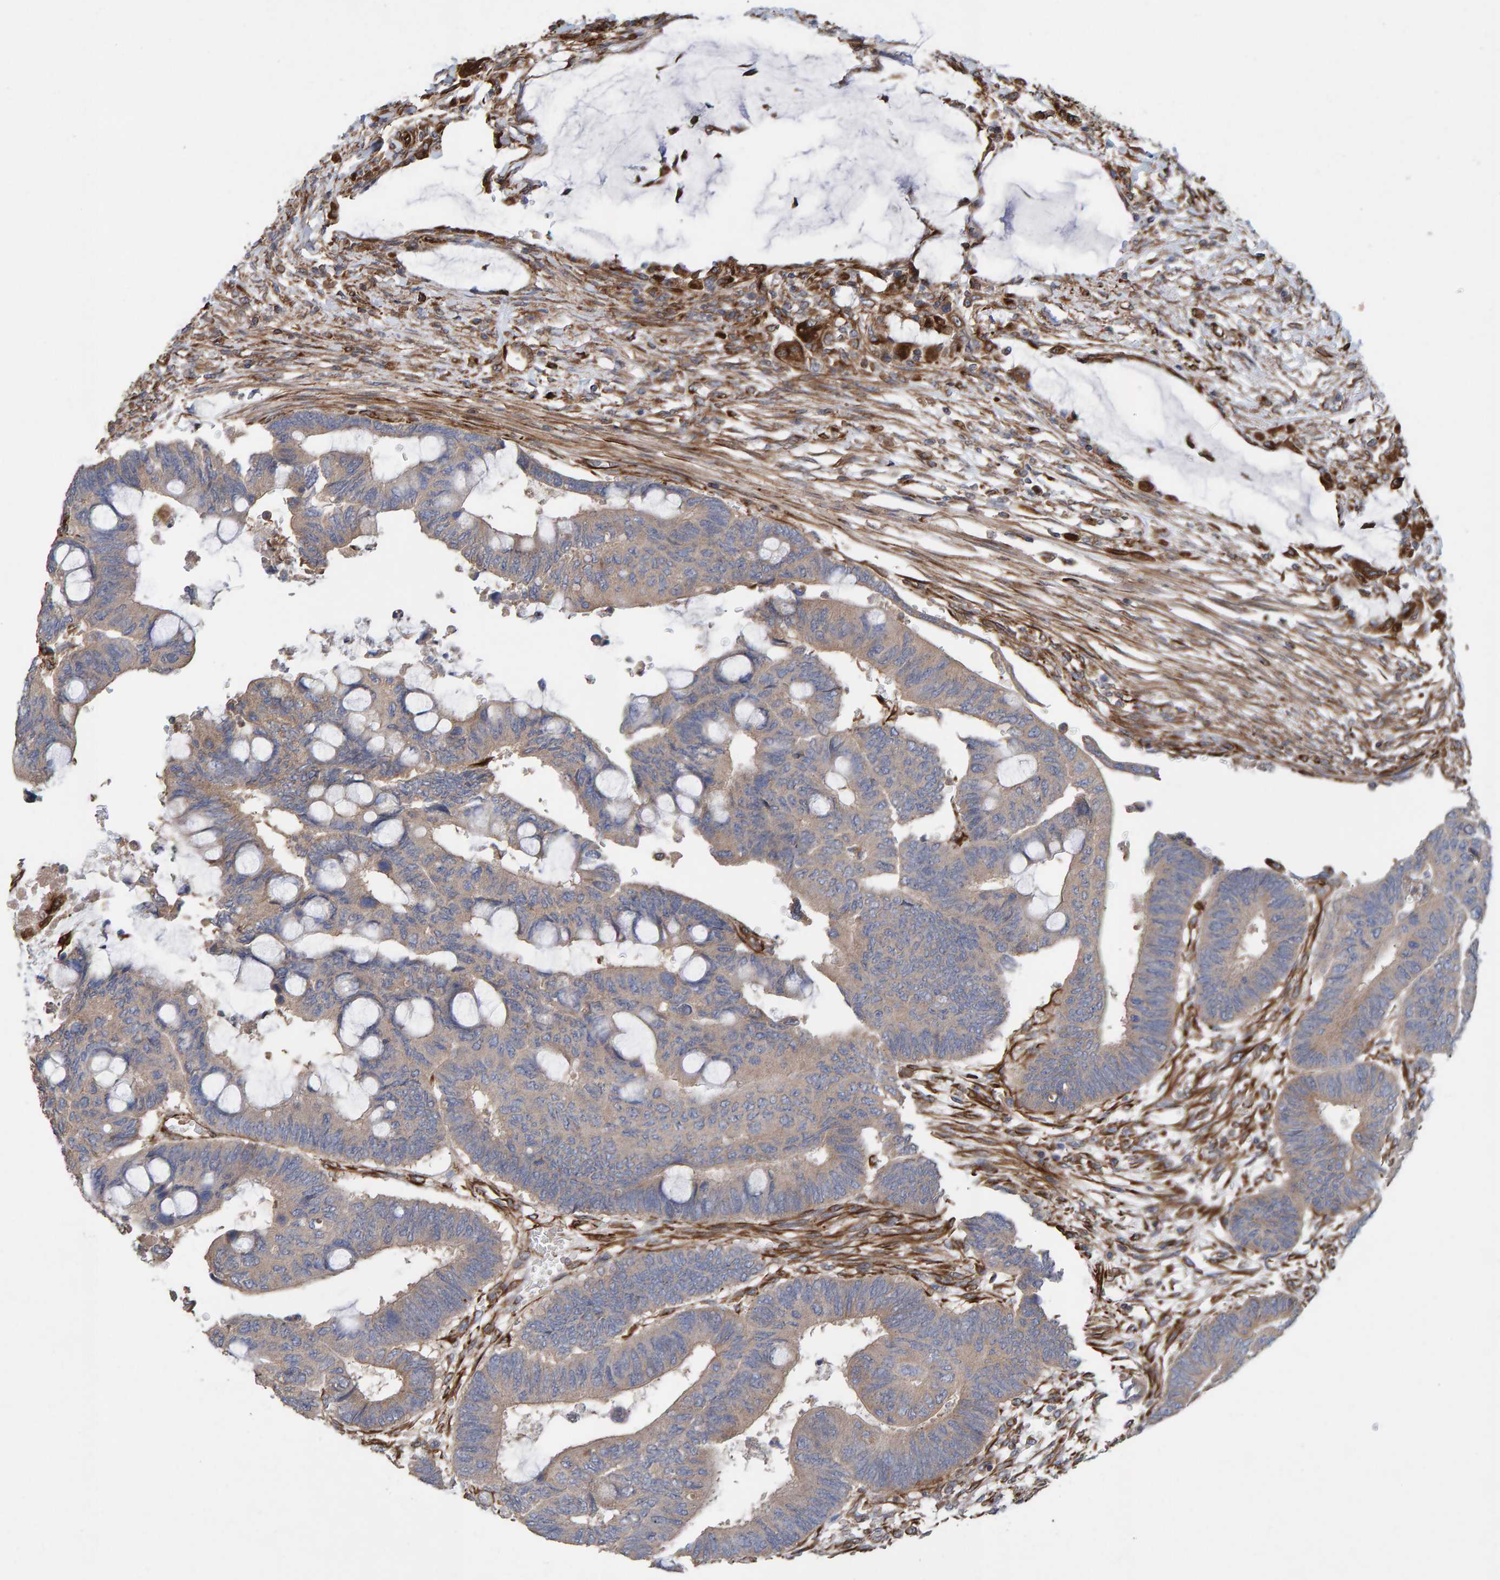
{"staining": {"intensity": "weak", "quantity": ">75%", "location": "cytoplasmic/membranous"}, "tissue": "colorectal cancer", "cell_type": "Tumor cells", "image_type": "cancer", "snomed": [{"axis": "morphology", "description": "Normal tissue, NOS"}, {"axis": "morphology", "description": "Adenocarcinoma, NOS"}, {"axis": "topography", "description": "Rectum"}, {"axis": "topography", "description": "Peripheral nerve tissue"}], "caption": "This histopathology image shows immunohistochemistry (IHC) staining of human colorectal adenocarcinoma, with low weak cytoplasmic/membranous staining in approximately >75% of tumor cells.", "gene": "ZNF347", "patient": {"sex": "male", "age": 92}}